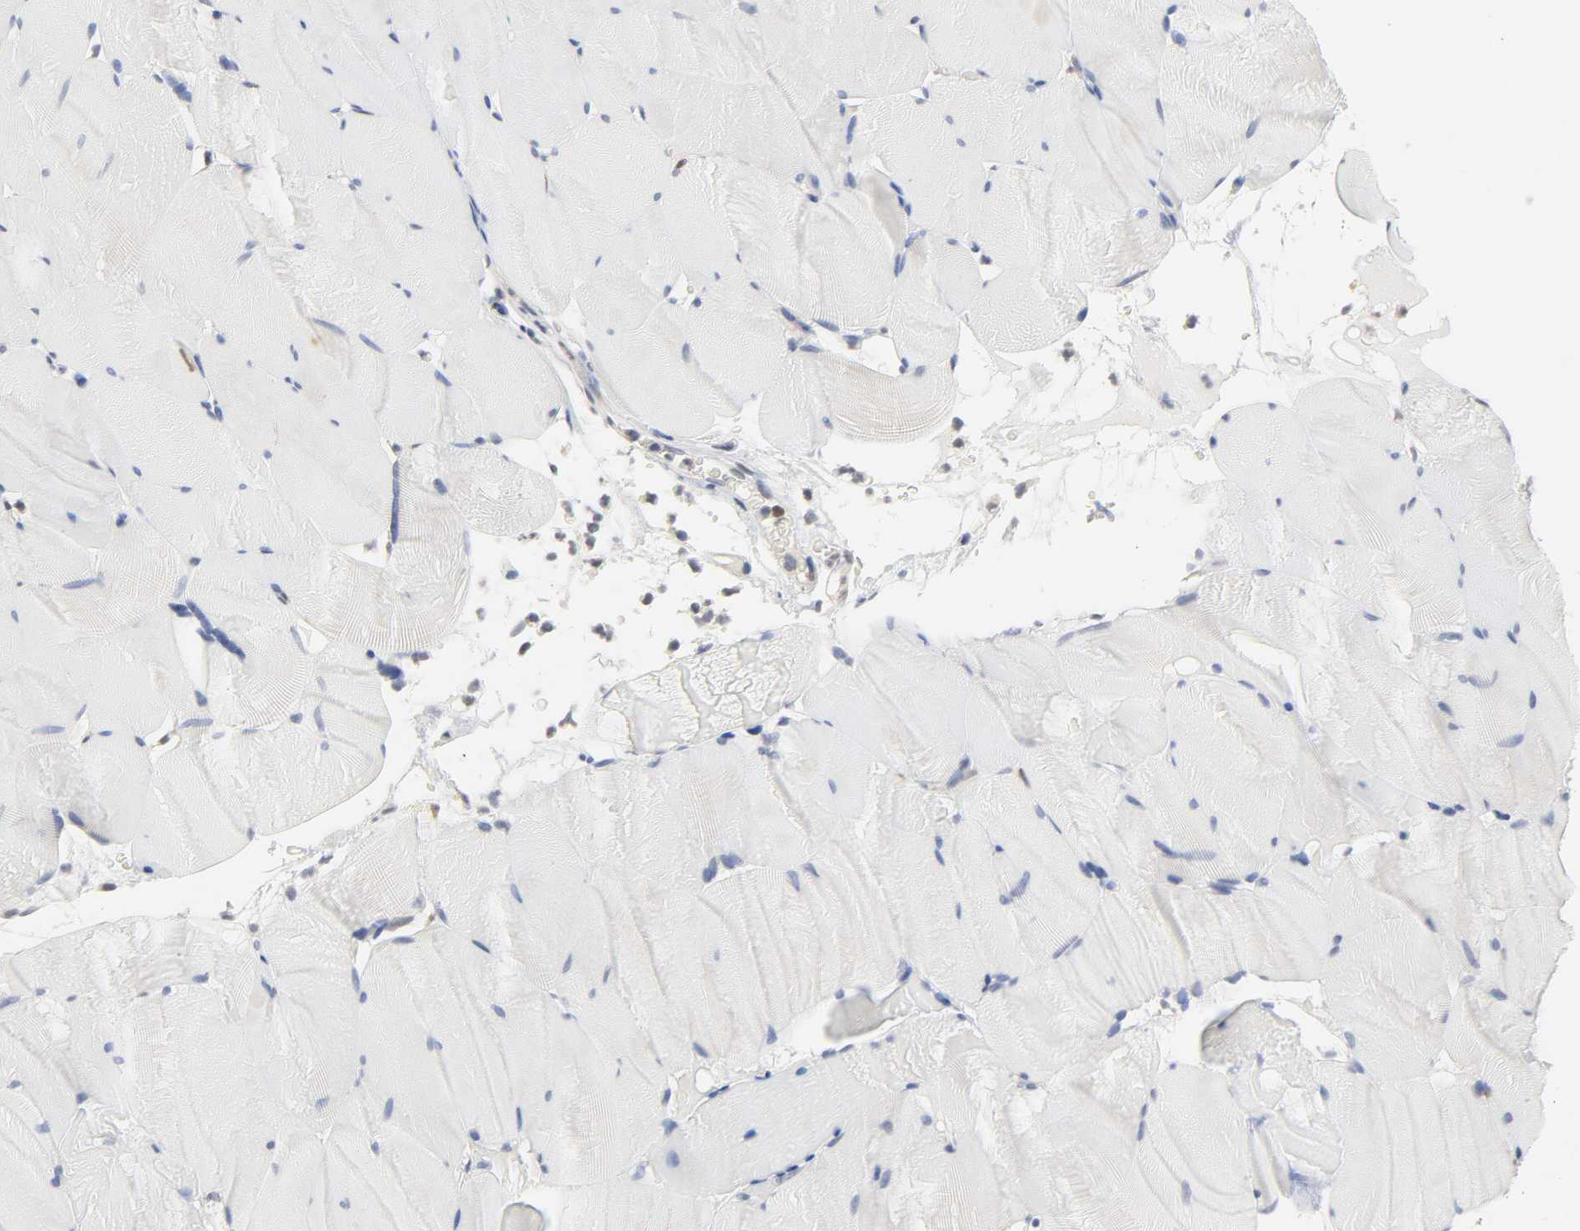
{"staining": {"intensity": "negative", "quantity": "none", "location": "none"}, "tissue": "skeletal muscle", "cell_type": "Myocytes", "image_type": "normal", "snomed": [{"axis": "morphology", "description": "Normal tissue, NOS"}, {"axis": "topography", "description": "Skeletal muscle"}], "caption": "The immunohistochemistry (IHC) image has no significant staining in myocytes of skeletal muscle.", "gene": "MIF", "patient": {"sex": "male", "age": 62}}